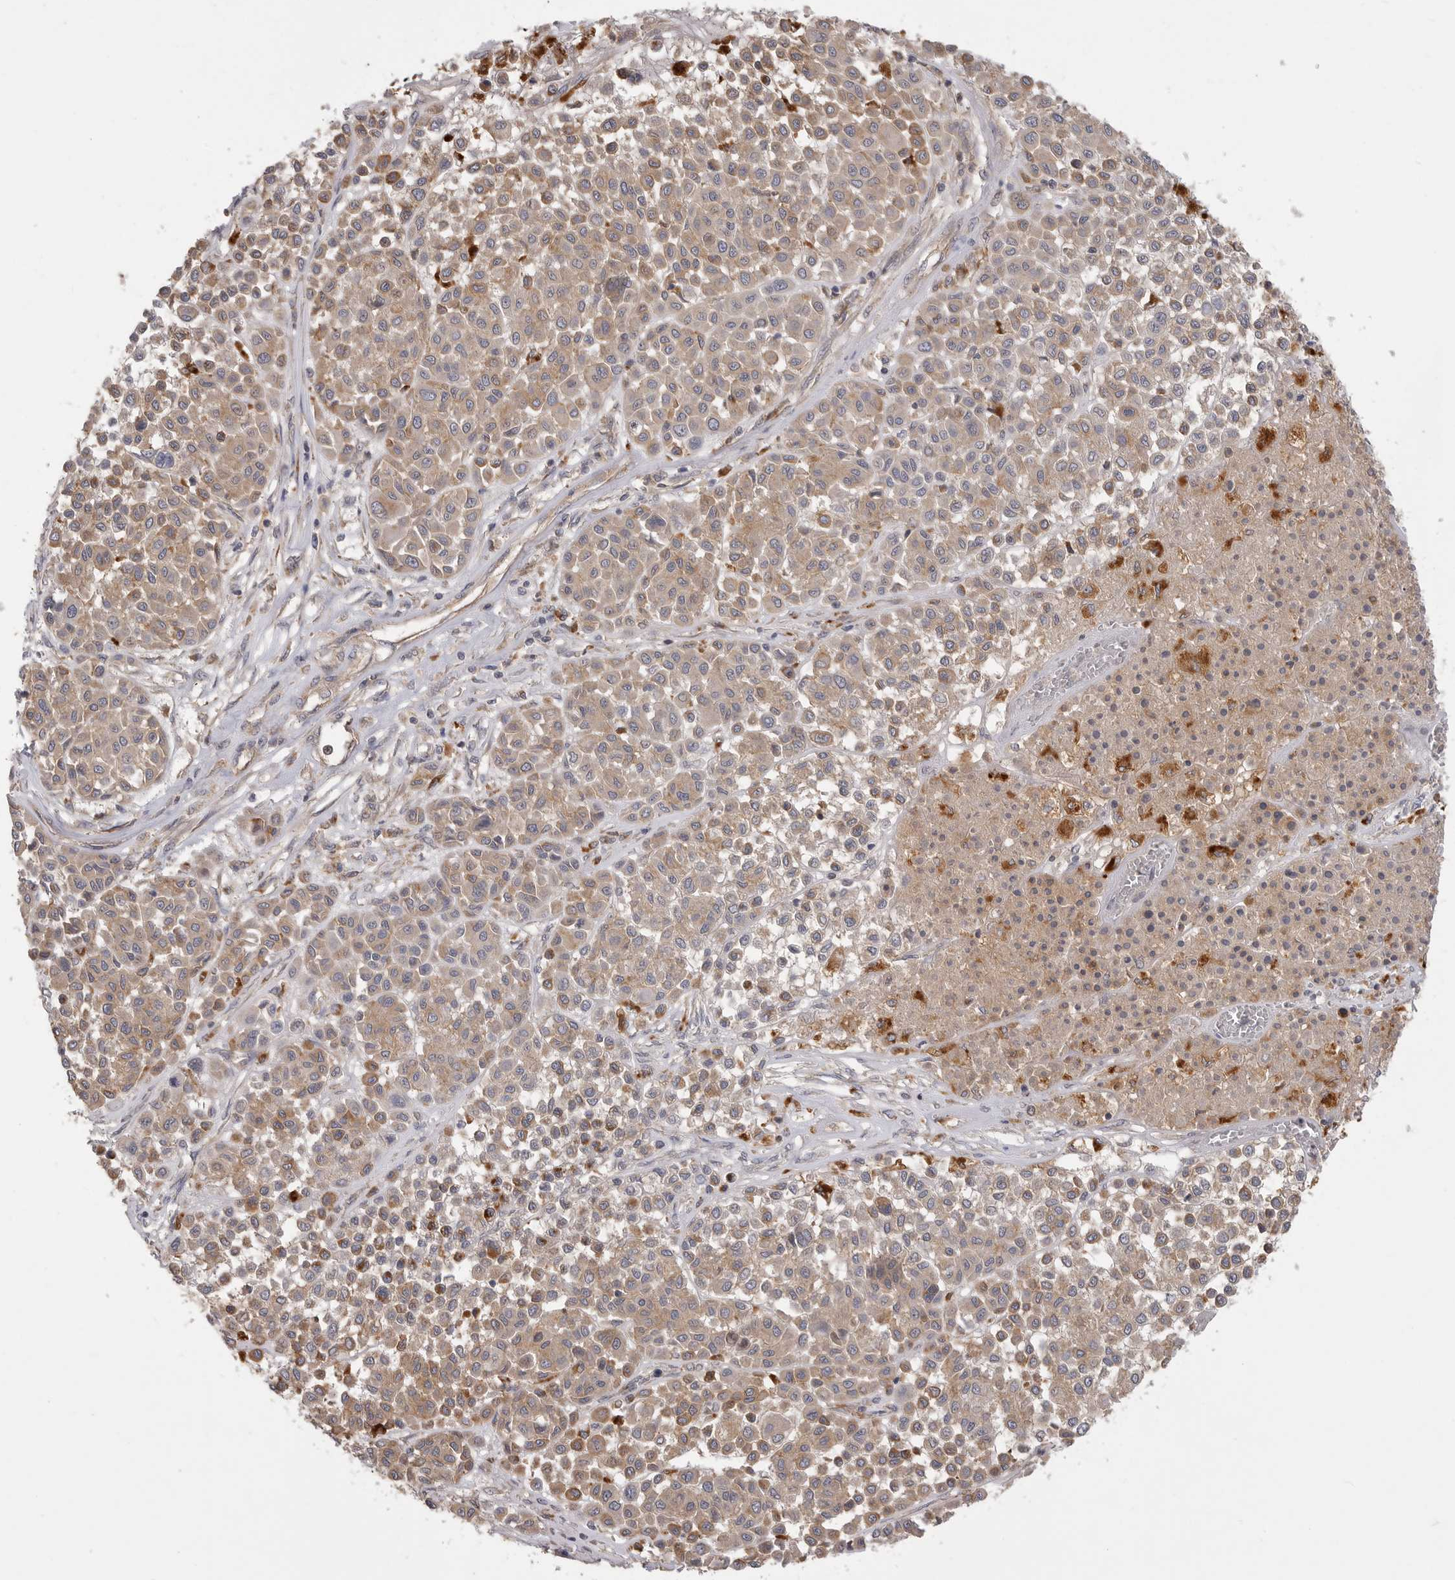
{"staining": {"intensity": "weak", "quantity": ">75%", "location": "cytoplasmic/membranous"}, "tissue": "melanoma", "cell_type": "Tumor cells", "image_type": "cancer", "snomed": [{"axis": "morphology", "description": "Malignant melanoma, Metastatic site"}, {"axis": "topography", "description": "Soft tissue"}], "caption": "Melanoma was stained to show a protein in brown. There is low levels of weak cytoplasmic/membranous staining in about >75% of tumor cells.", "gene": "ZNF232", "patient": {"sex": "male", "age": 41}}